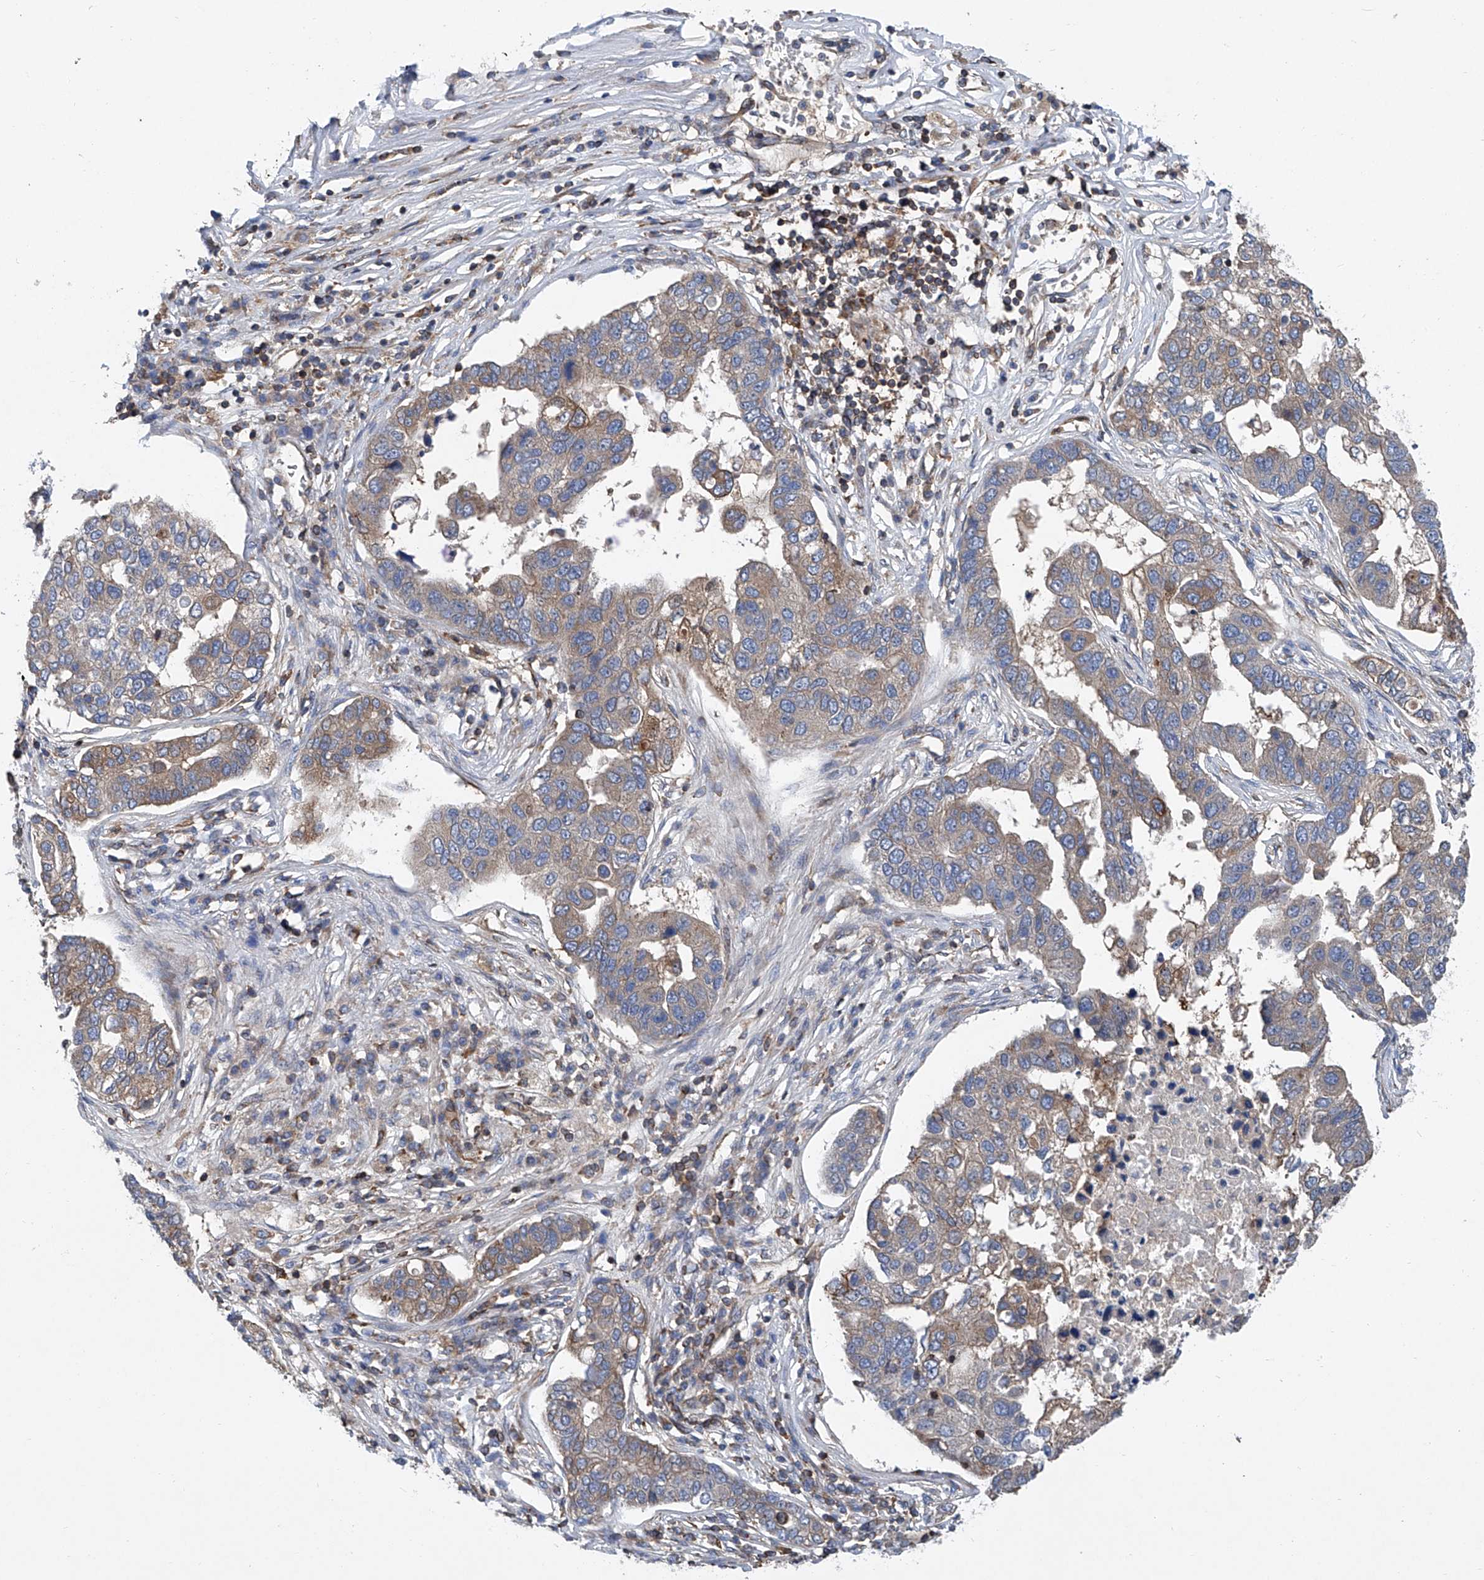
{"staining": {"intensity": "moderate", "quantity": "<25%", "location": "cytoplasmic/membranous"}, "tissue": "pancreatic cancer", "cell_type": "Tumor cells", "image_type": "cancer", "snomed": [{"axis": "morphology", "description": "Adenocarcinoma, NOS"}, {"axis": "topography", "description": "Pancreas"}], "caption": "The micrograph reveals immunohistochemical staining of pancreatic cancer (adenocarcinoma). There is moderate cytoplasmic/membranous staining is appreciated in about <25% of tumor cells.", "gene": "TRIM38", "patient": {"sex": "female", "age": 61}}